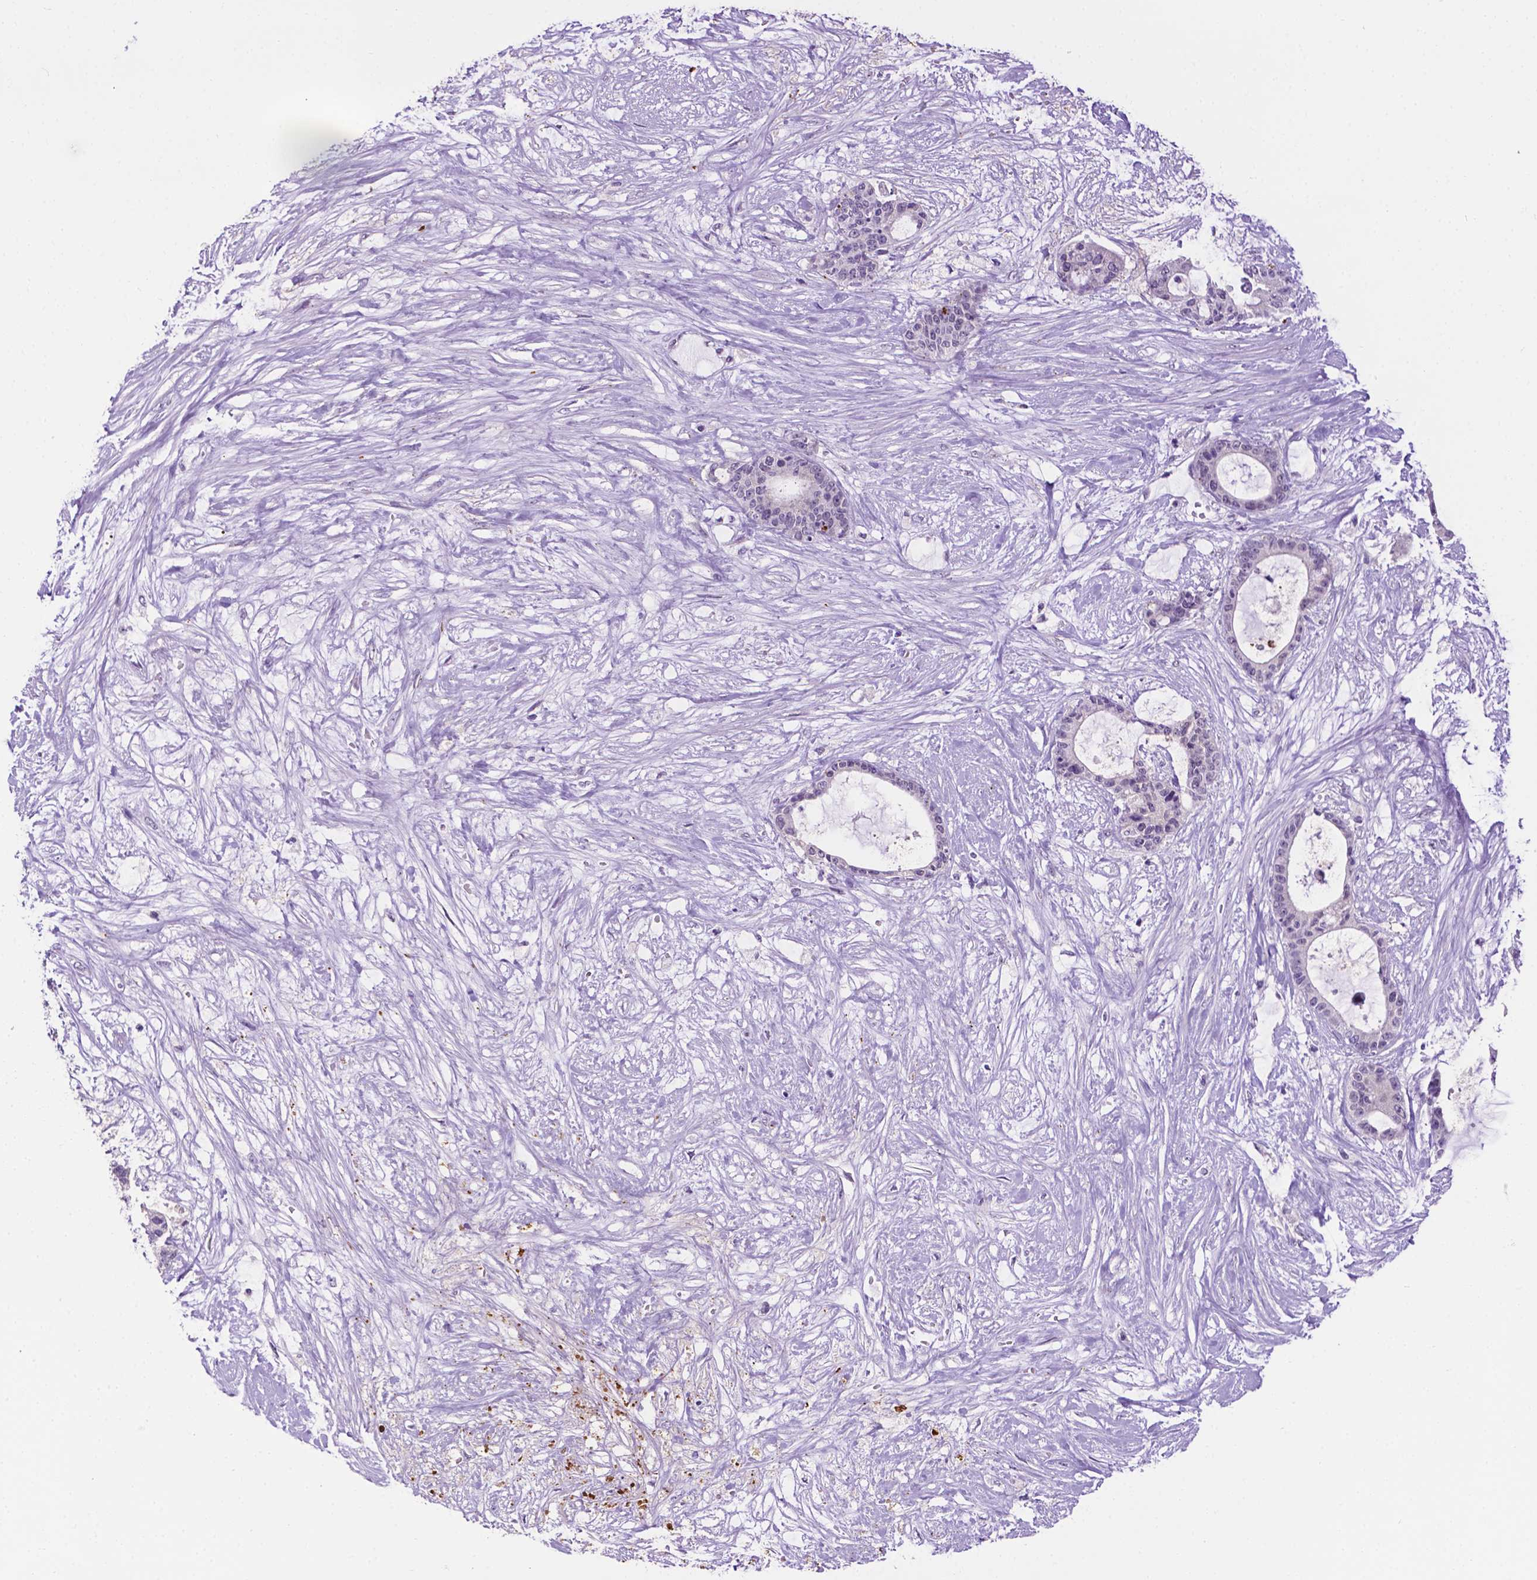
{"staining": {"intensity": "negative", "quantity": "none", "location": "none"}, "tissue": "liver cancer", "cell_type": "Tumor cells", "image_type": "cancer", "snomed": [{"axis": "morphology", "description": "Normal tissue, NOS"}, {"axis": "morphology", "description": "Cholangiocarcinoma"}, {"axis": "topography", "description": "Liver"}, {"axis": "topography", "description": "Peripheral nerve tissue"}], "caption": "IHC image of human cholangiocarcinoma (liver) stained for a protein (brown), which reveals no expression in tumor cells.", "gene": "MMP27", "patient": {"sex": "female", "age": 73}}